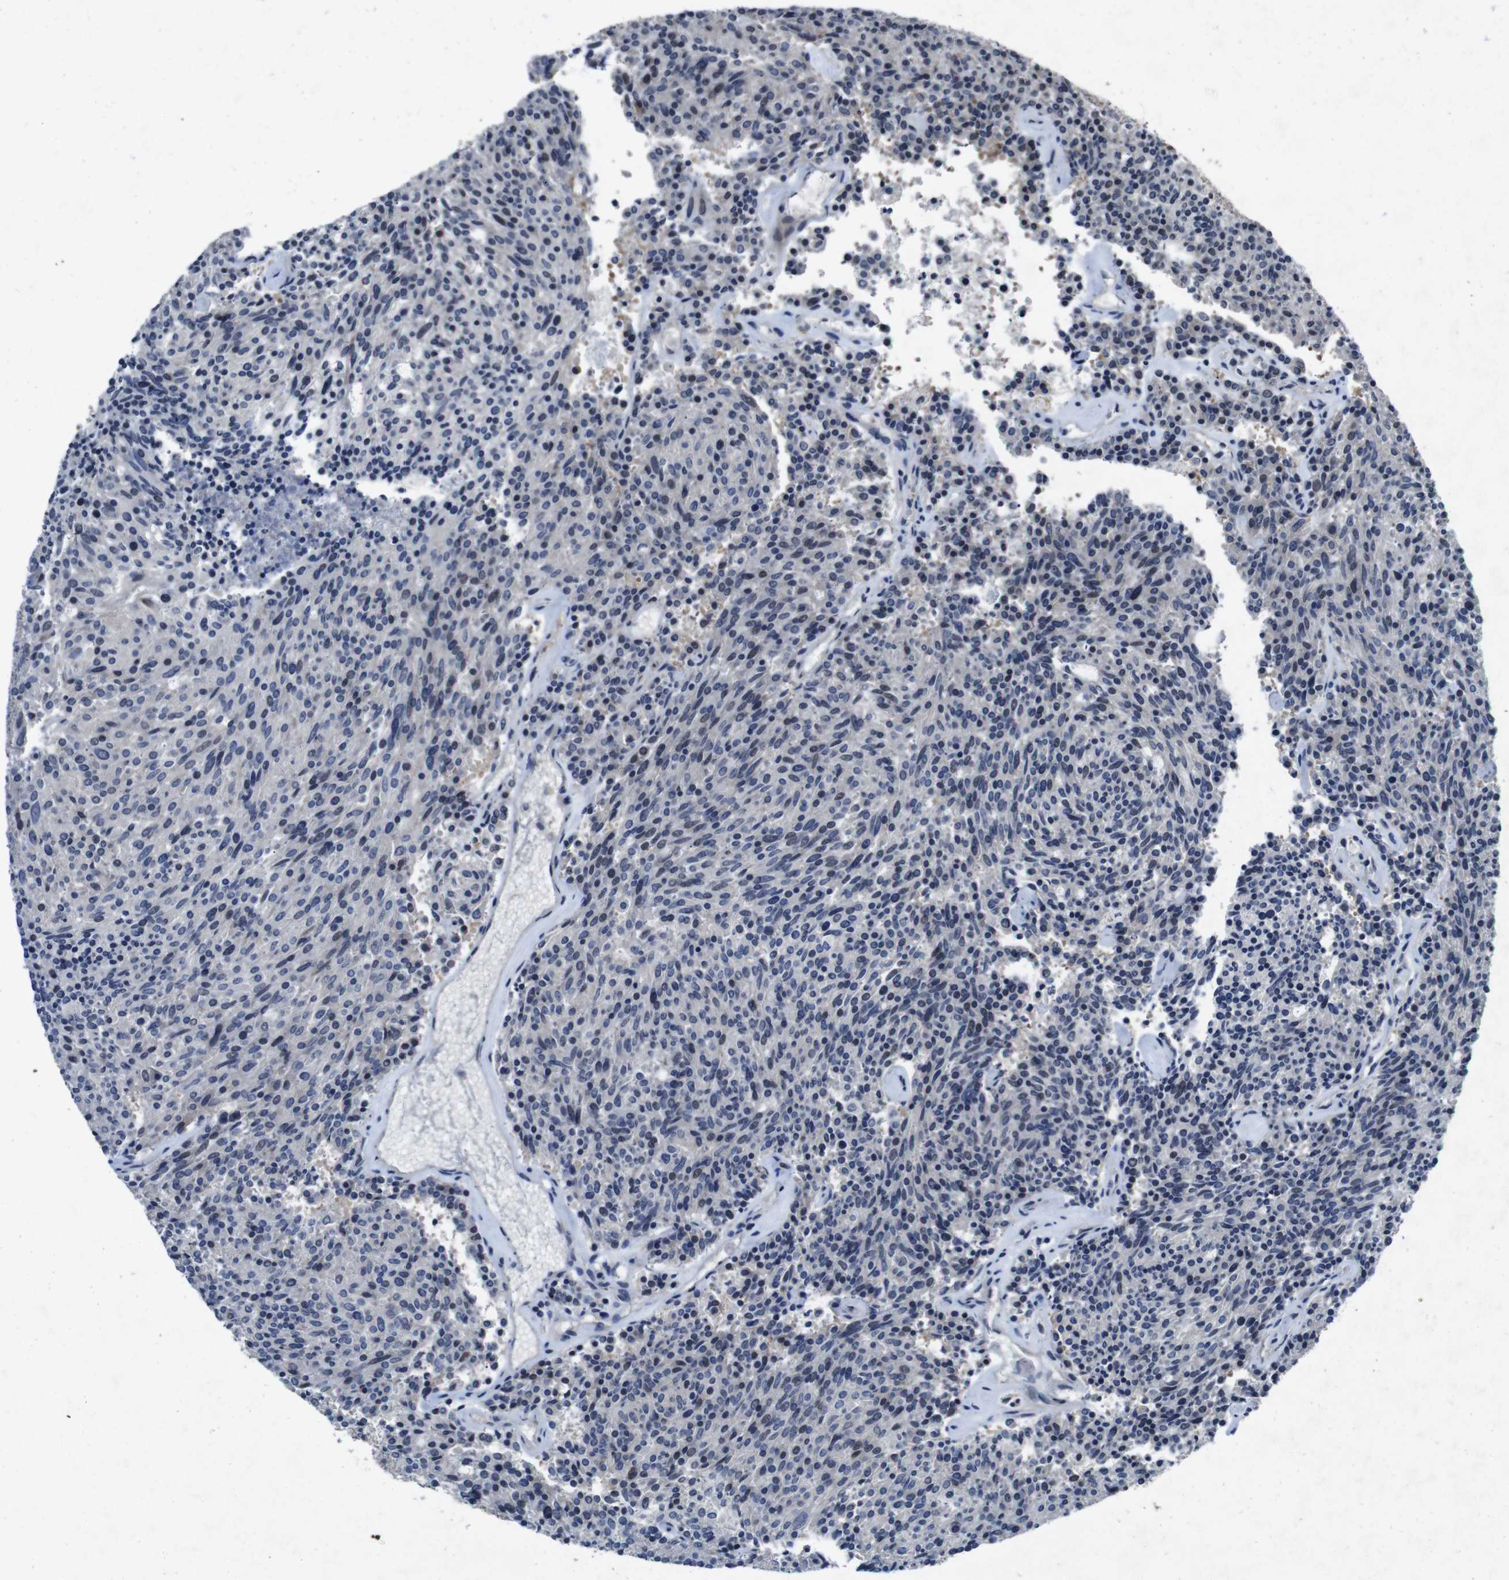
{"staining": {"intensity": "negative", "quantity": "none", "location": "none"}, "tissue": "carcinoid", "cell_type": "Tumor cells", "image_type": "cancer", "snomed": [{"axis": "morphology", "description": "Carcinoid, malignant, NOS"}, {"axis": "topography", "description": "Pancreas"}], "caption": "An image of carcinoid stained for a protein demonstrates no brown staining in tumor cells. (Immunohistochemistry, brightfield microscopy, high magnification).", "gene": "AKT3", "patient": {"sex": "female", "age": 54}}